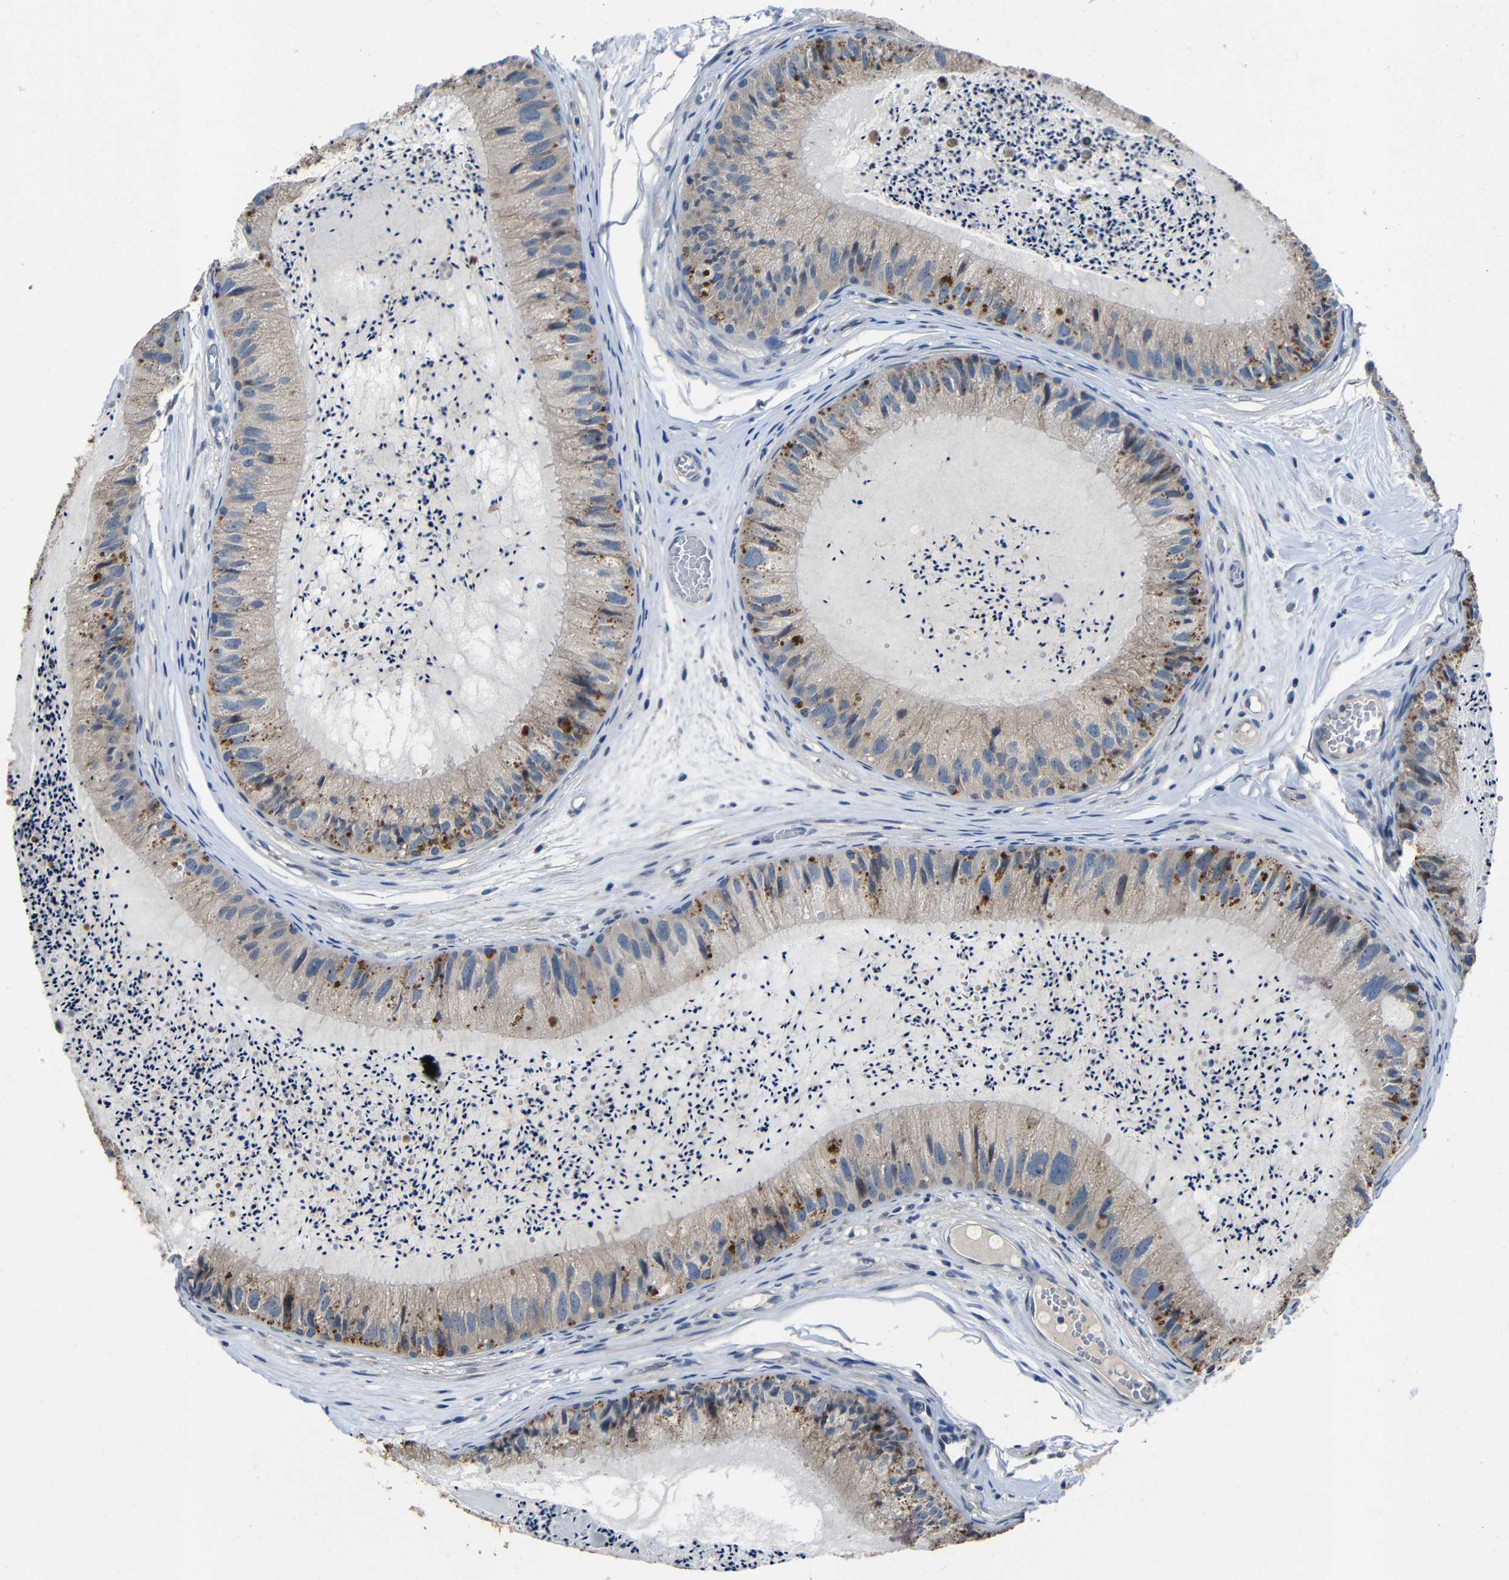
{"staining": {"intensity": "moderate", "quantity": "25%-75%", "location": "cytoplasmic/membranous"}, "tissue": "epididymis", "cell_type": "Glandular cells", "image_type": "normal", "snomed": [{"axis": "morphology", "description": "Normal tissue, NOS"}, {"axis": "topography", "description": "Epididymis"}], "caption": "Protein expression analysis of normal epididymis exhibits moderate cytoplasmic/membranous staining in about 25%-75% of glandular cells.", "gene": "C6orf89", "patient": {"sex": "male", "age": 31}}